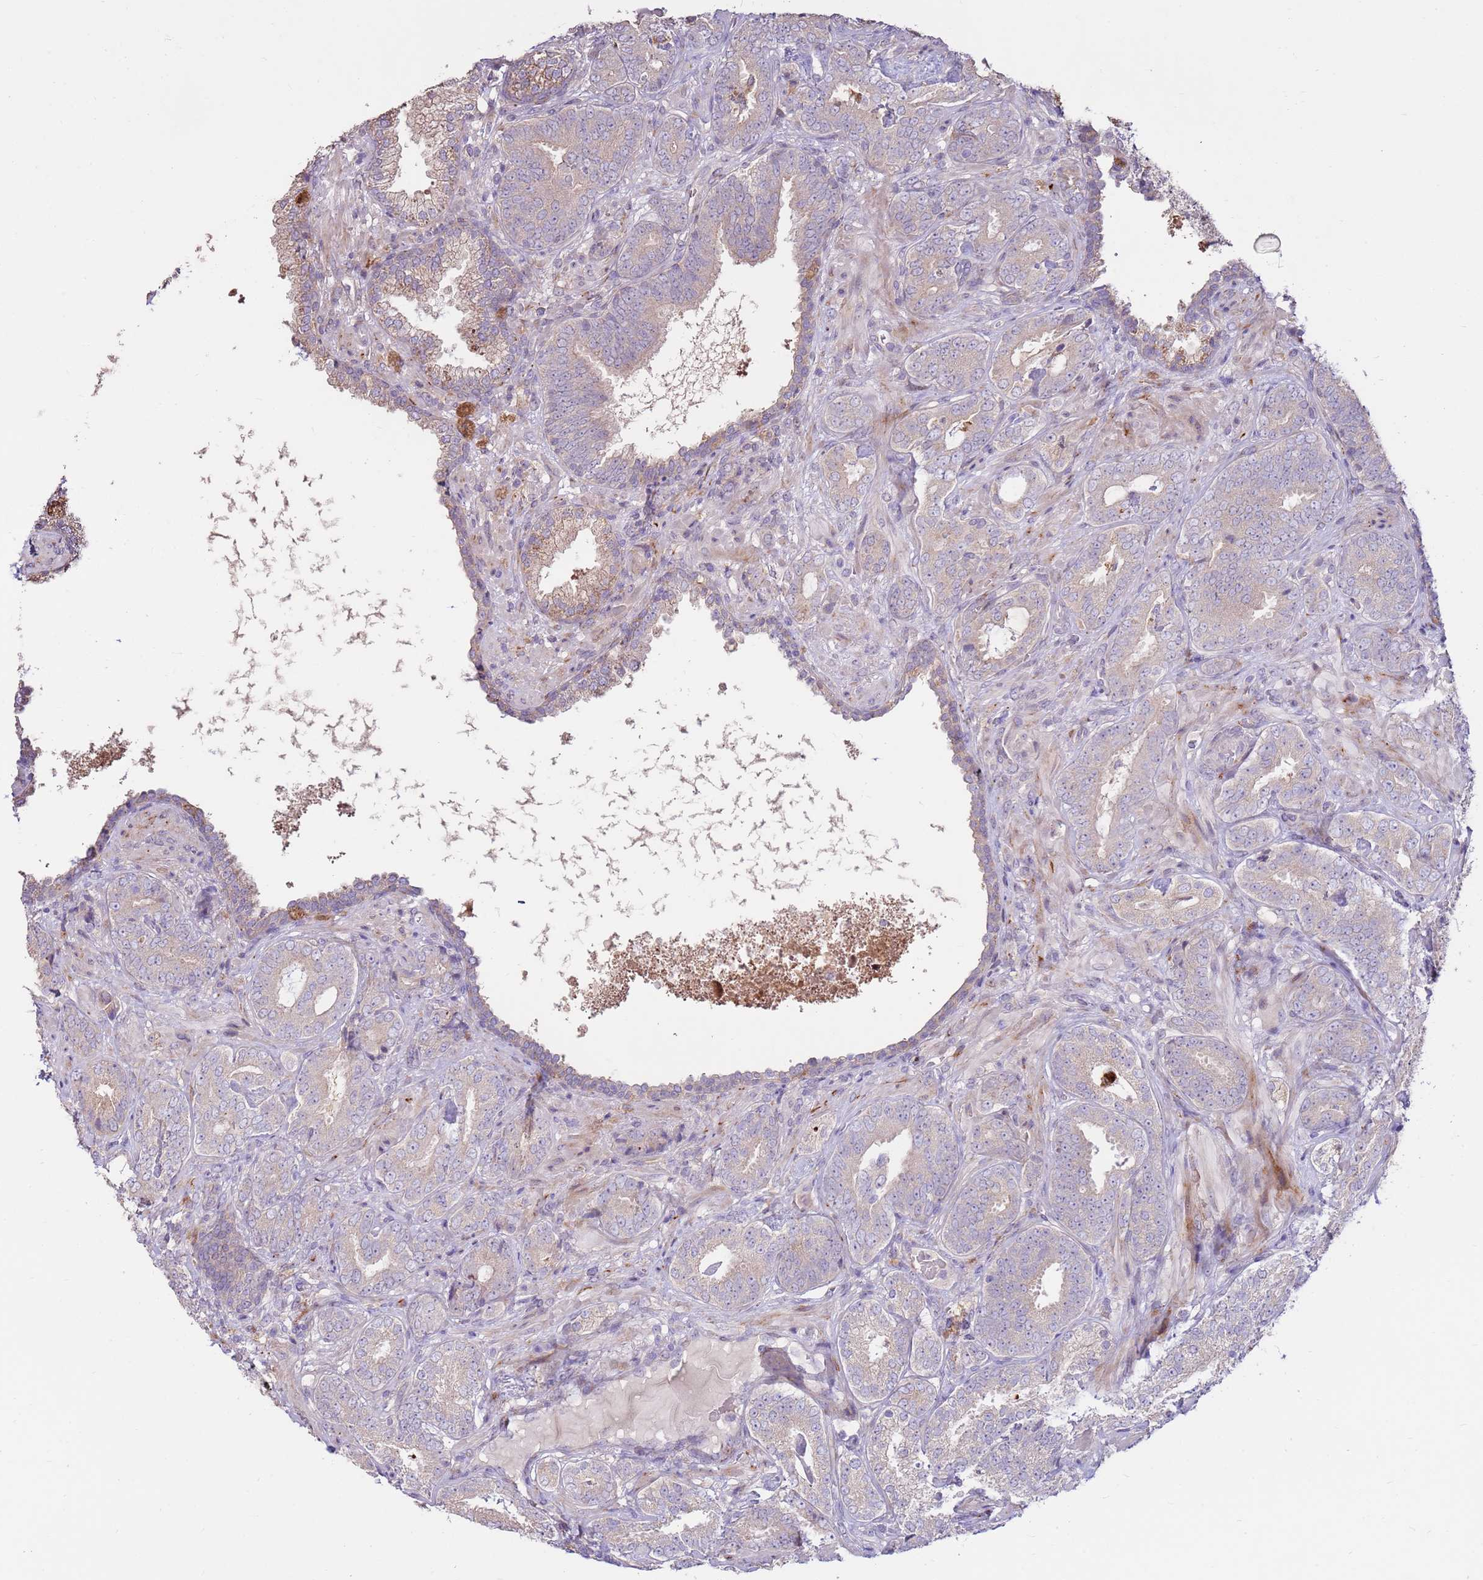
{"staining": {"intensity": "negative", "quantity": "none", "location": "none"}, "tissue": "prostate cancer", "cell_type": "Tumor cells", "image_type": "cancer", "snomed": [{"axis": "morphology", "description": "Adenocarcinoma, High grade"}, {"axis": "topography", "description": "Prostate"}], "caption": "Prostate cancer (high-grade adenocarcinoma) was stained to show a protein in brown. There is no significant staining in tumor cells.", "gene": "LGI4", "patient": {"sex": "male", "age": 71}}